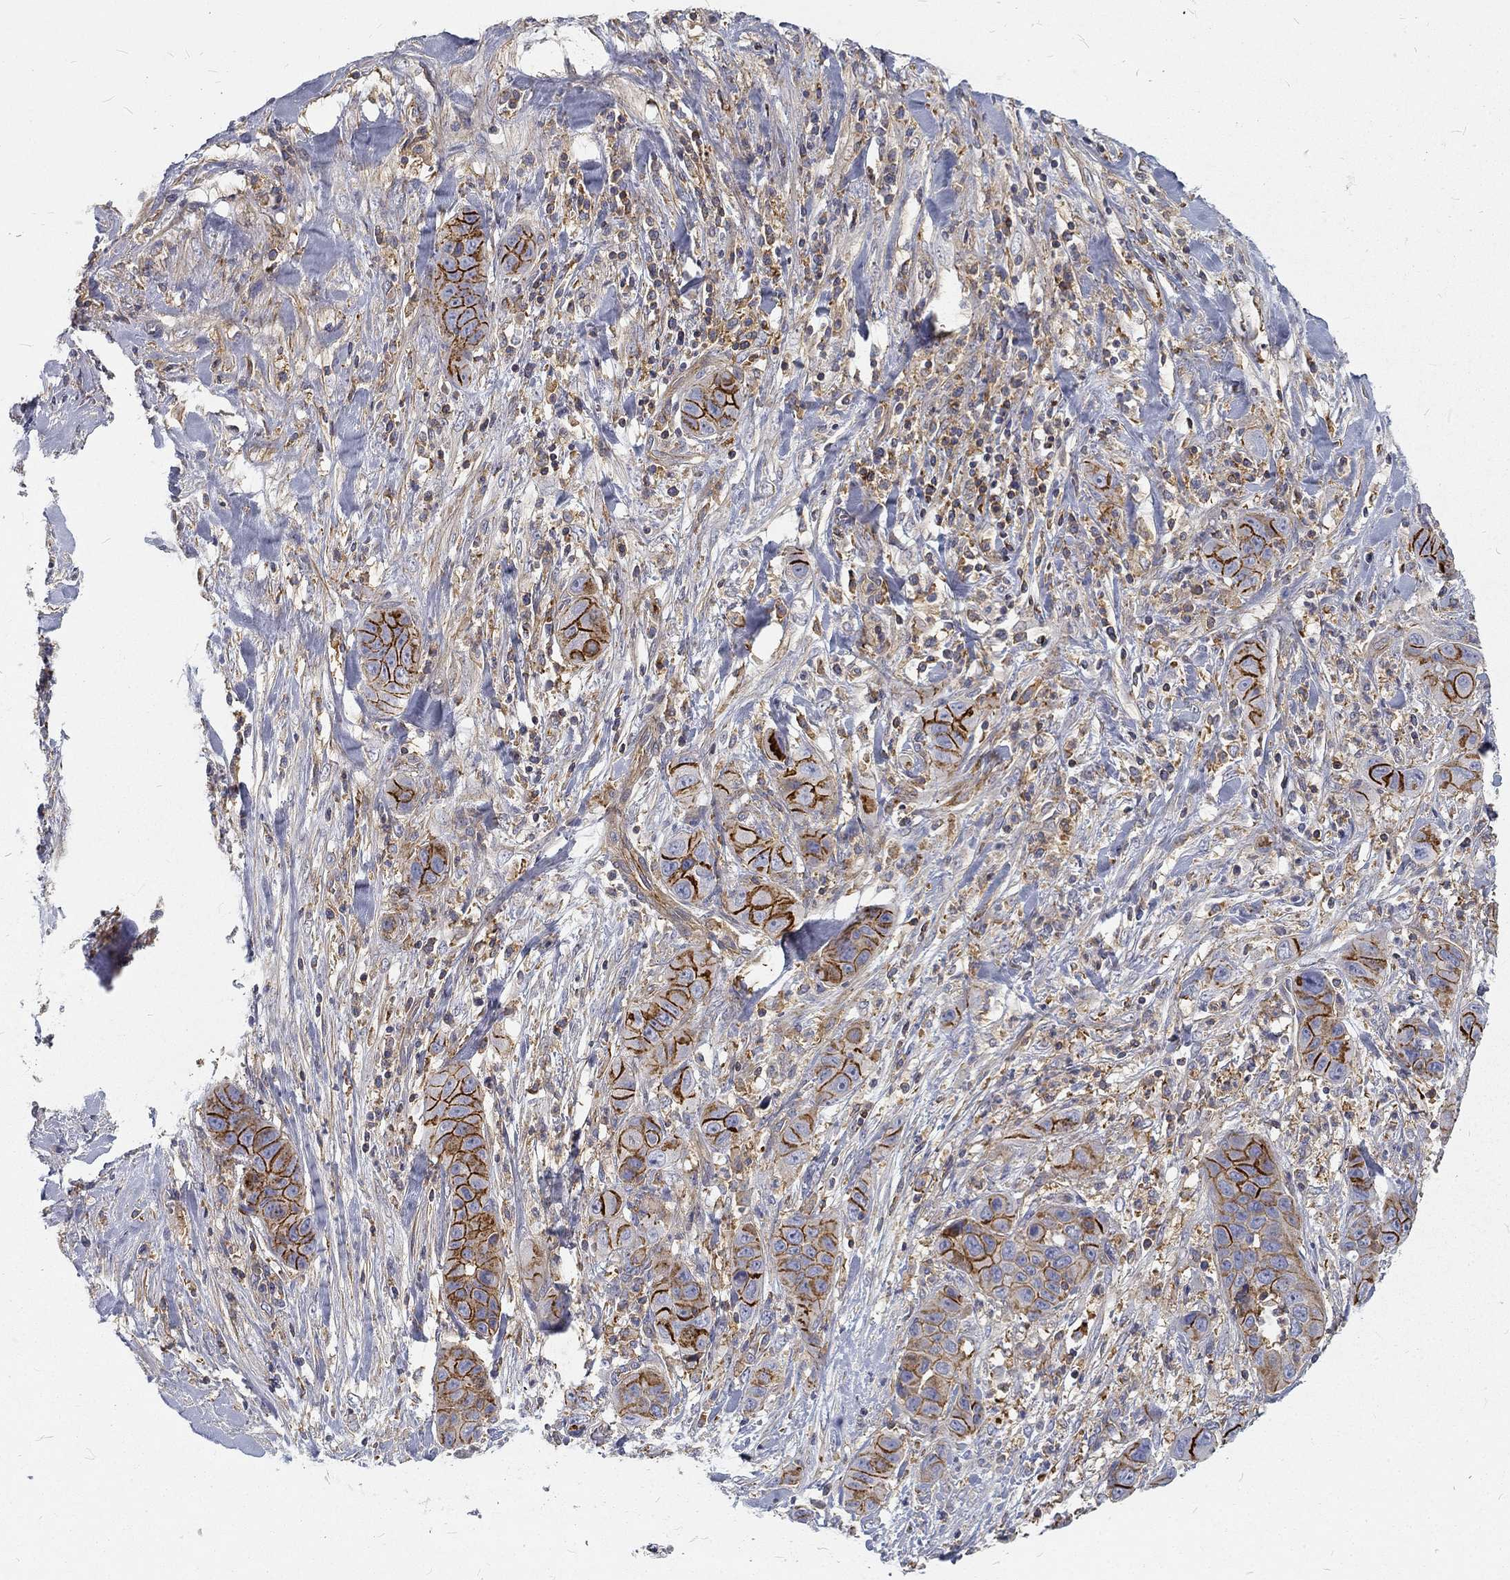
{"staining": {"intensity": "strong", "quantity": ">75%", "location": "cytoplasmic/membranous"}, "tissue": "liver cancer", "cell_type": "Tumor cells", "image_type": "cancer", "snomed": [{"axis": "morphology", "description": "Cholangiocarcinoma"}, {"axis": "topography", "description": "Liver"}], "caption": "Tumor cells exhibit strong cytoplasmic/membranous positivity in about >75% of cells in liver cancer.", "gene": "MTMR11", "patient": {"sex": "female", "age": 52}}